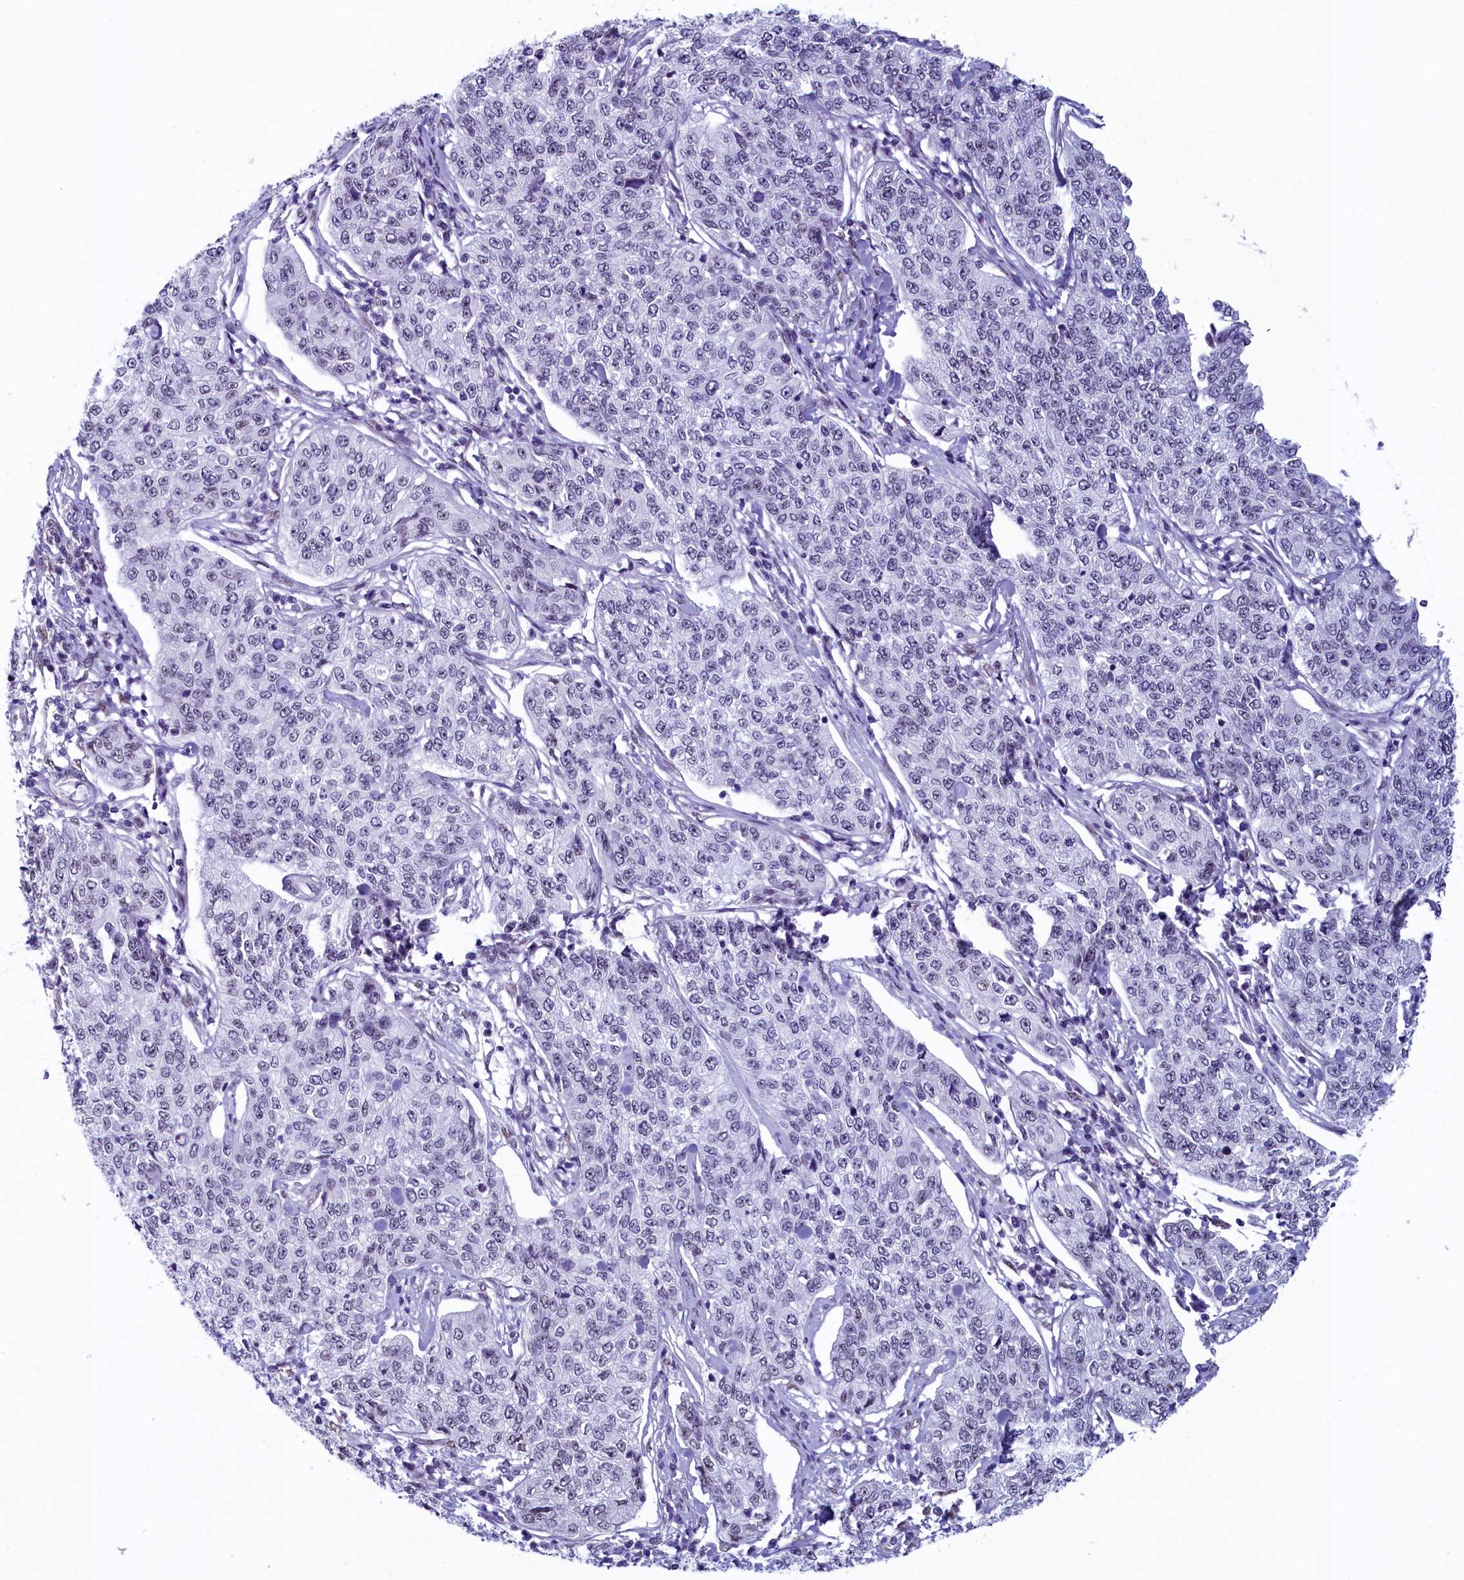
{"staining": {"intensity": "negative", "quantity": "none", "location": "none"}, "tissue": "cervical cancer", "cell_type": "Tumor cells", "image_type": "cancer", "snomed": [{"axis": "morphology", "description": "Squamous cell carcinoma, NOS"}, {"axis": "topography", "description": "Cervix"}], "caption": "This is an IHC histopathology image of cervical cancer (squamous cell carcinoma). There is no staining in tumor cells.", "gene": "SUGP2", "patient": {"sex": "female", "age": 35}}